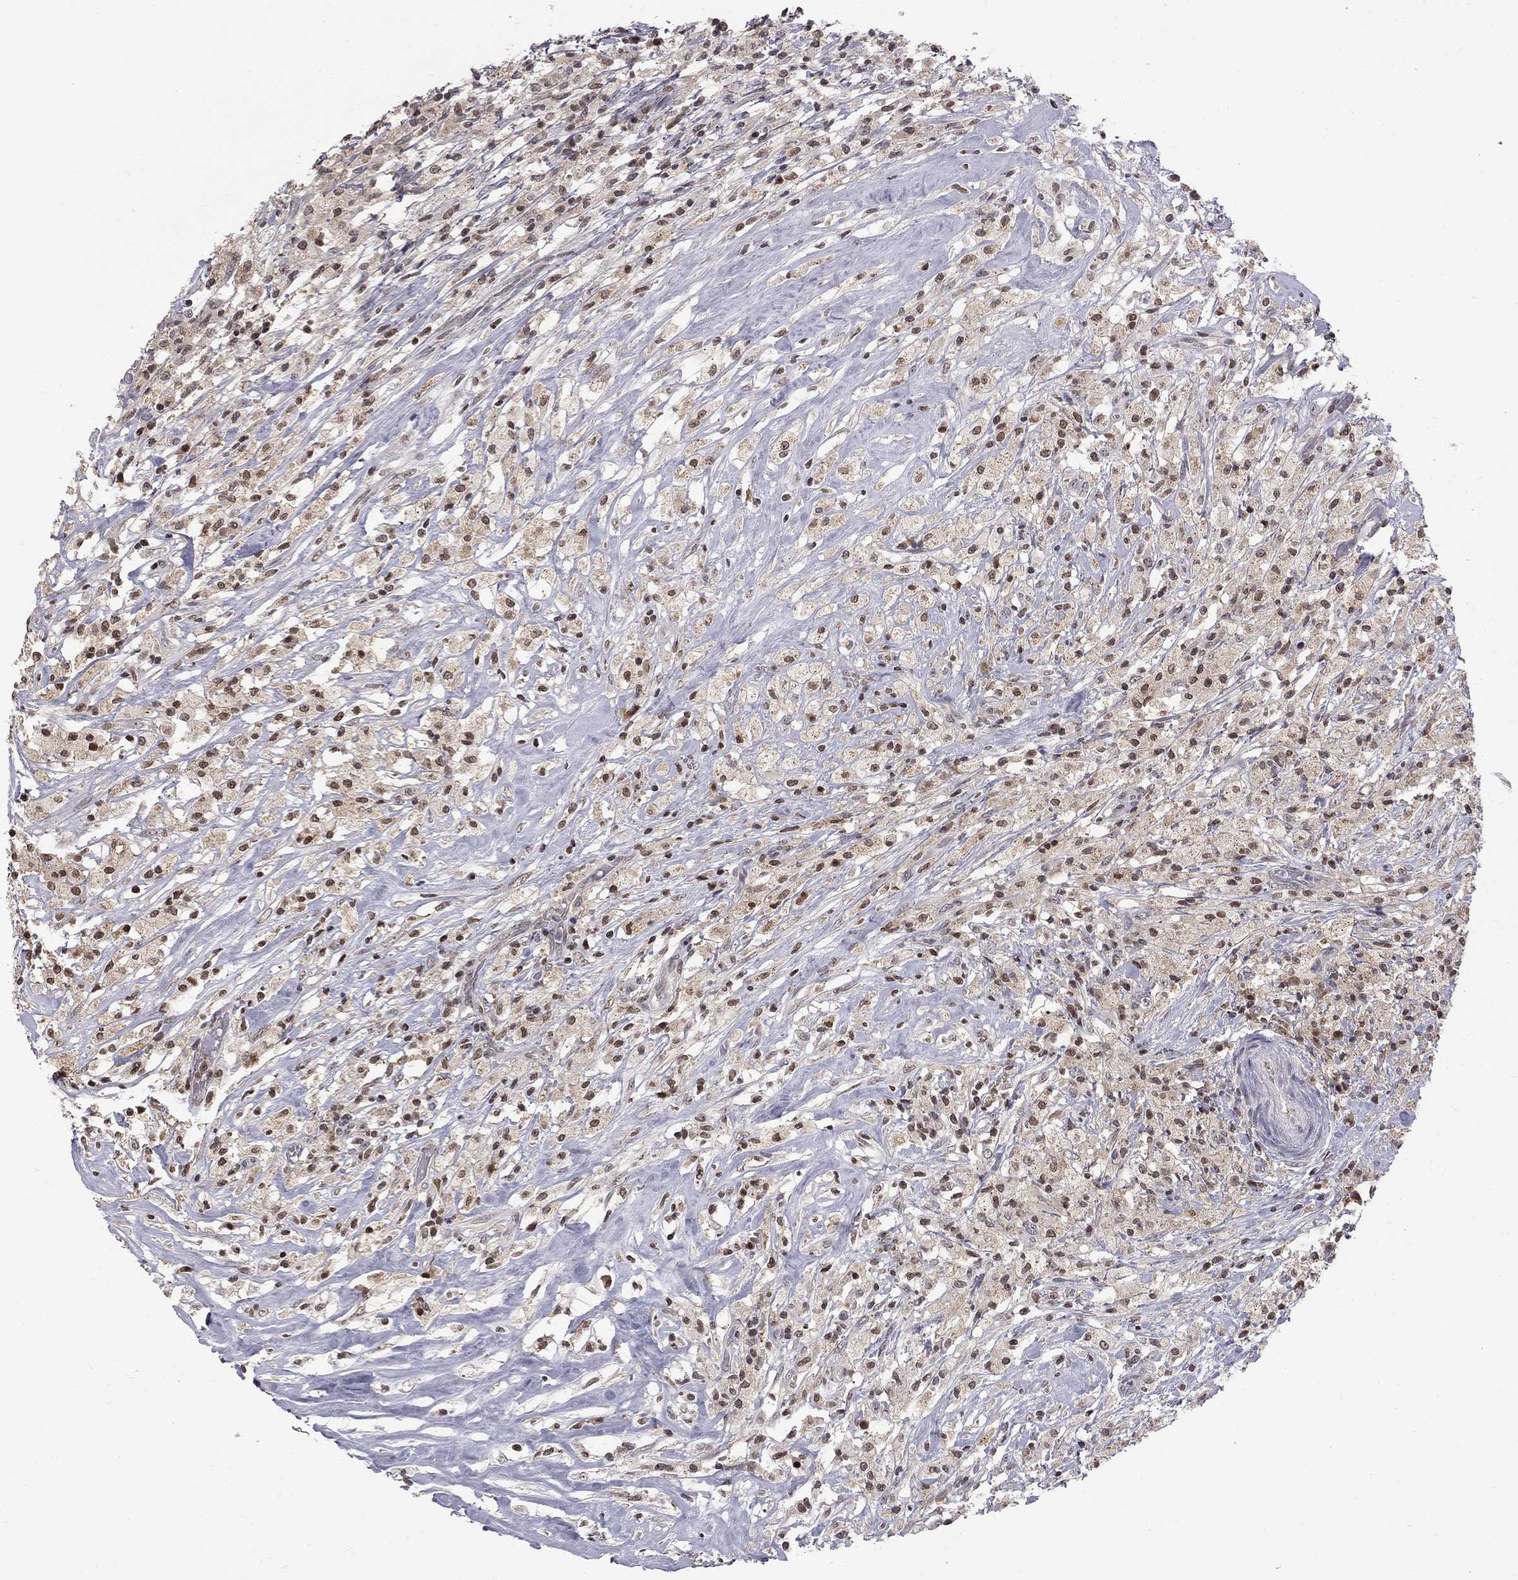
{"staining": {"intensity": "moderate", "quantity": "25%-75%", "location": "nuclear"}, "tissue": "testis cancer", "cell_type": "Tumor cells", "image_type": "cancer", "snomed": [{"axis": "morphology", "description": "Necrosis, NOS"}, {"axis": "morphology", "description": "Carcinoma, Embryonal, NOS"}, {"axis": "topography", "description": "Testis"}], "caption": "Protein expression by immunohistochemistry displays moderate nuclear staining in approximately 25%-75% of tumor cells in testis cancer.", "gene": "RFWD3", "patient": {"sex": "male", "age": 19}}